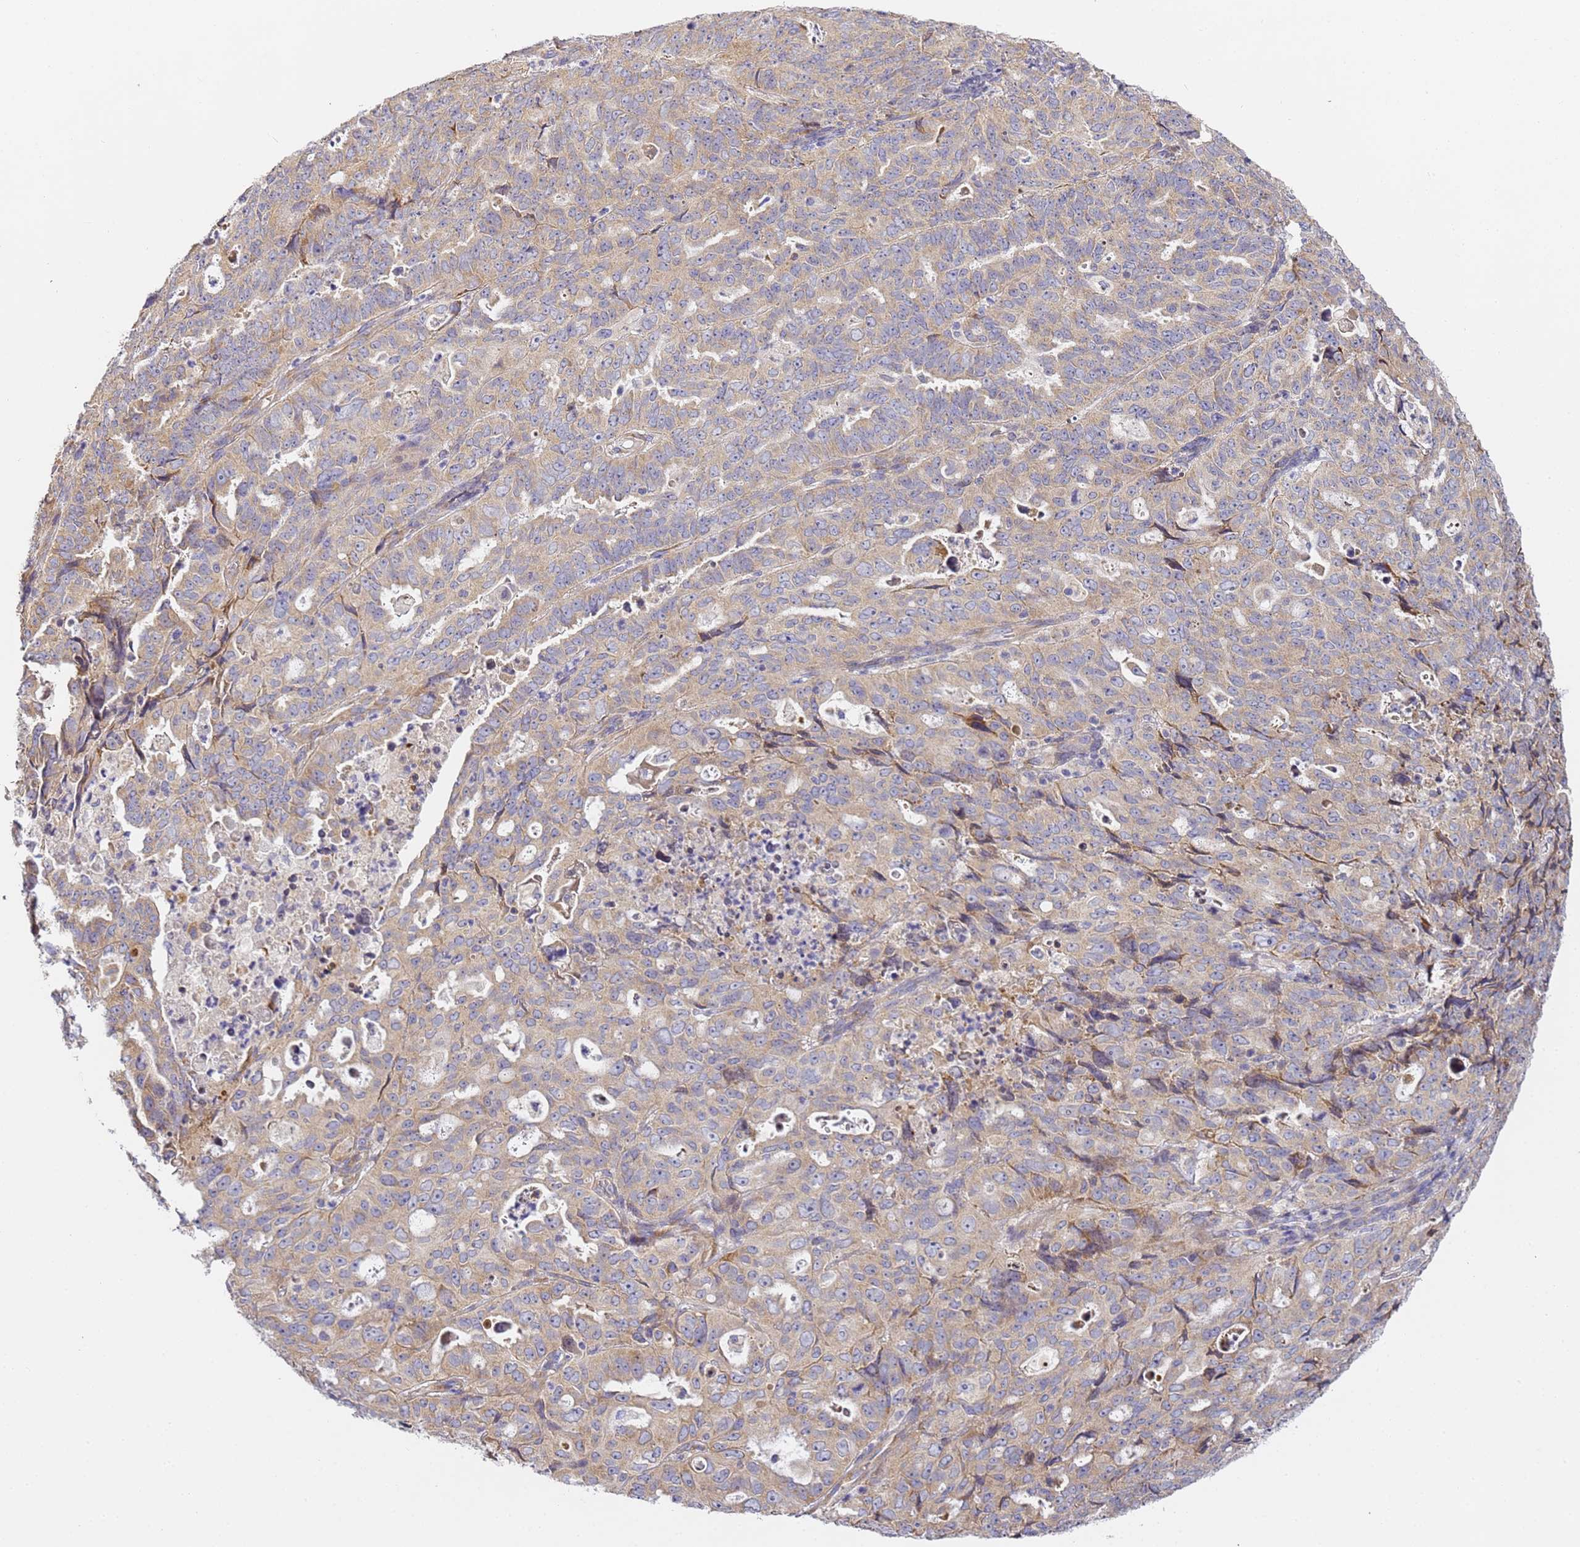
{"staining": {"intensity": "moderate", "quantity": ">75%", "location": "cytoplasmic/membranous"}, "tissue": "endometrial cancer", "cell_type": "Tumor cells", "image_type": "cancer", "snomed": [{"axis": "morphology", "description": "Adenocarcinoma, NOS"}, {"axis": "topography", "description": "Endometrium"}], "caption": "Protein staining demonstrates moderate cytoplasmic/membranous expression in about >75% of tumor cells in adenocarcinoma (endometrial).", "gene": "RPL13A", "patient": {"sex": "female", "age": 65}}